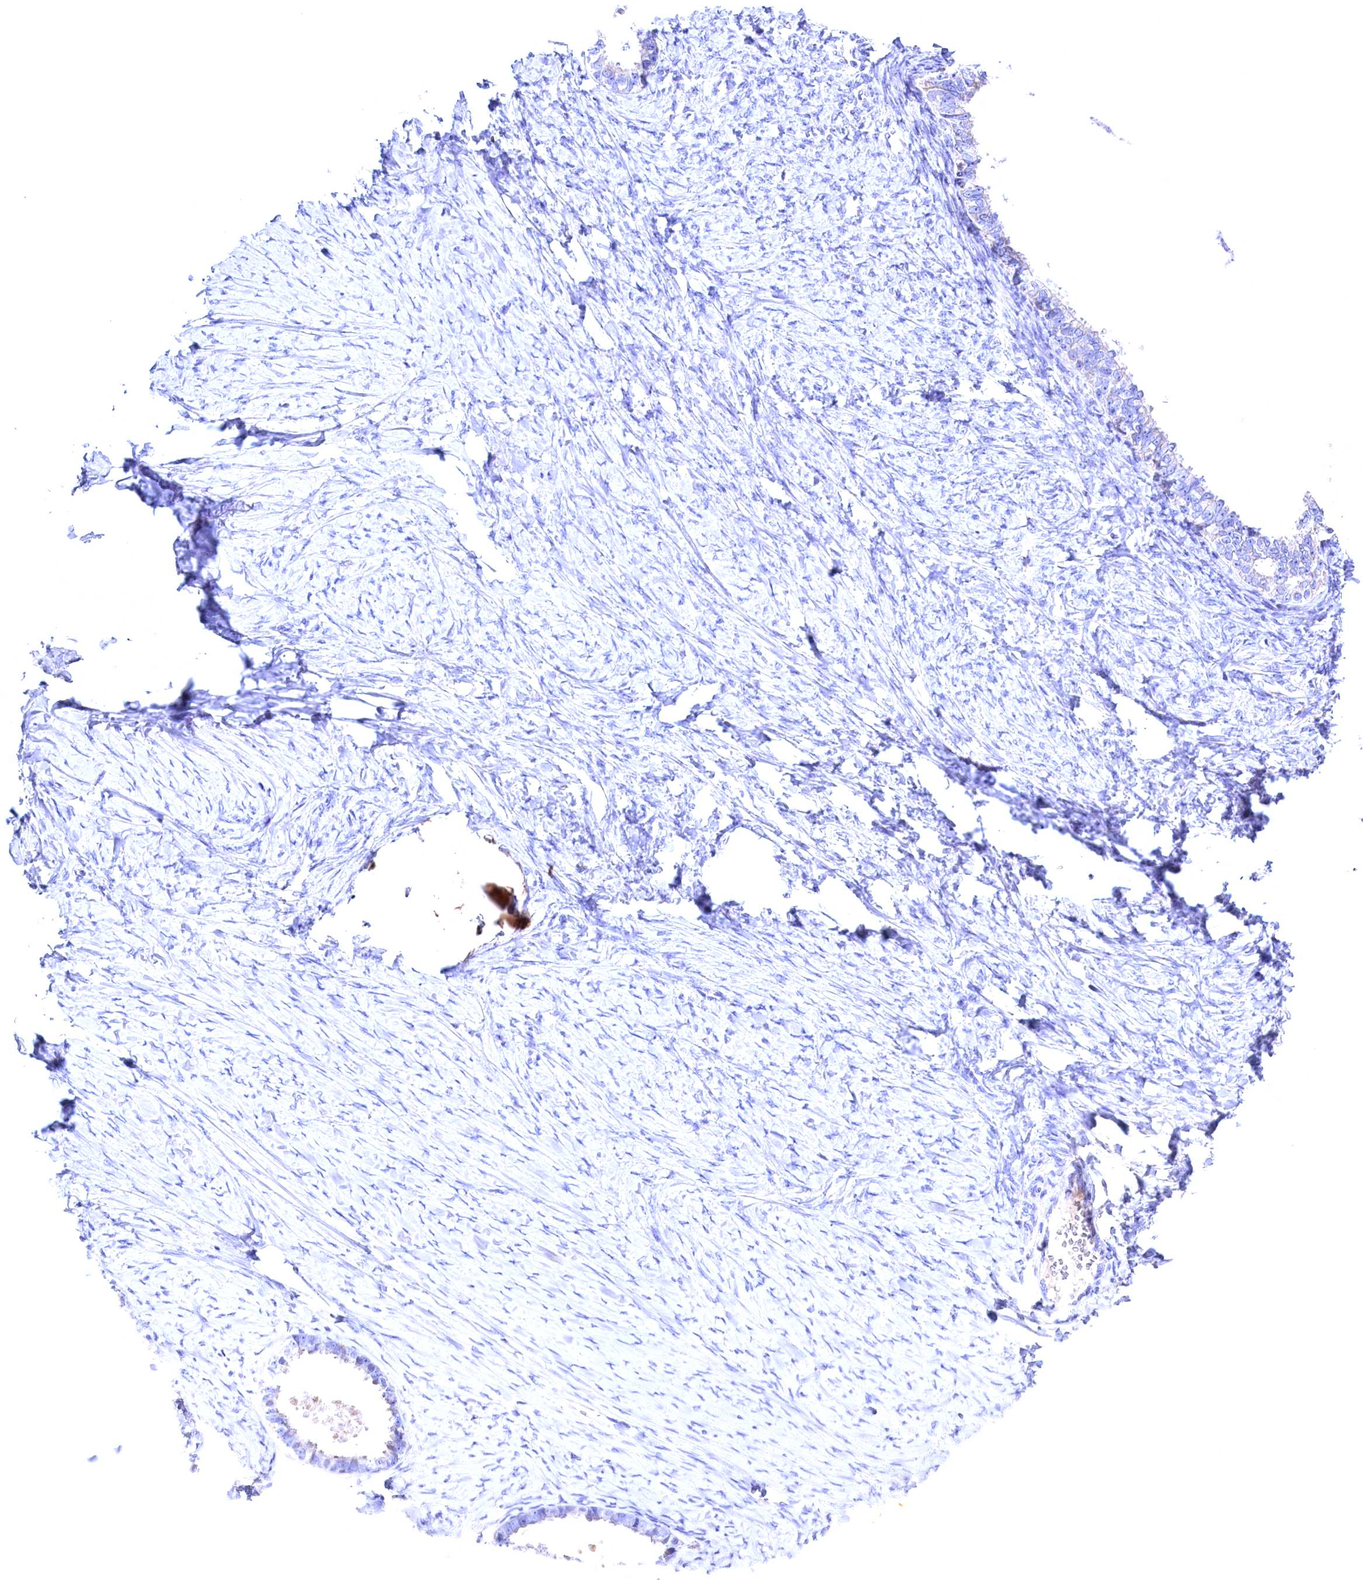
{"staining": {"intensity": "negative", "quantity": "none", "location": "none"}, "tissue": "ovarian cancer", "cell_type": "Tumor cells", "image_type": "cancer", "snomed": [{"axis": "morphology", "description": "Cystadenocarcinoma, serous, NOS"}, {"axis": "topography", "description": "Ovary"}], "caption": "Immunohistochemistry of human ovarian serous cystadenocarcinoma demonstrates no expression in tumor cells. Nuclei are stained in blue.", "gene": "GPR108", "patient": {"sex": "female", "age": 79}}